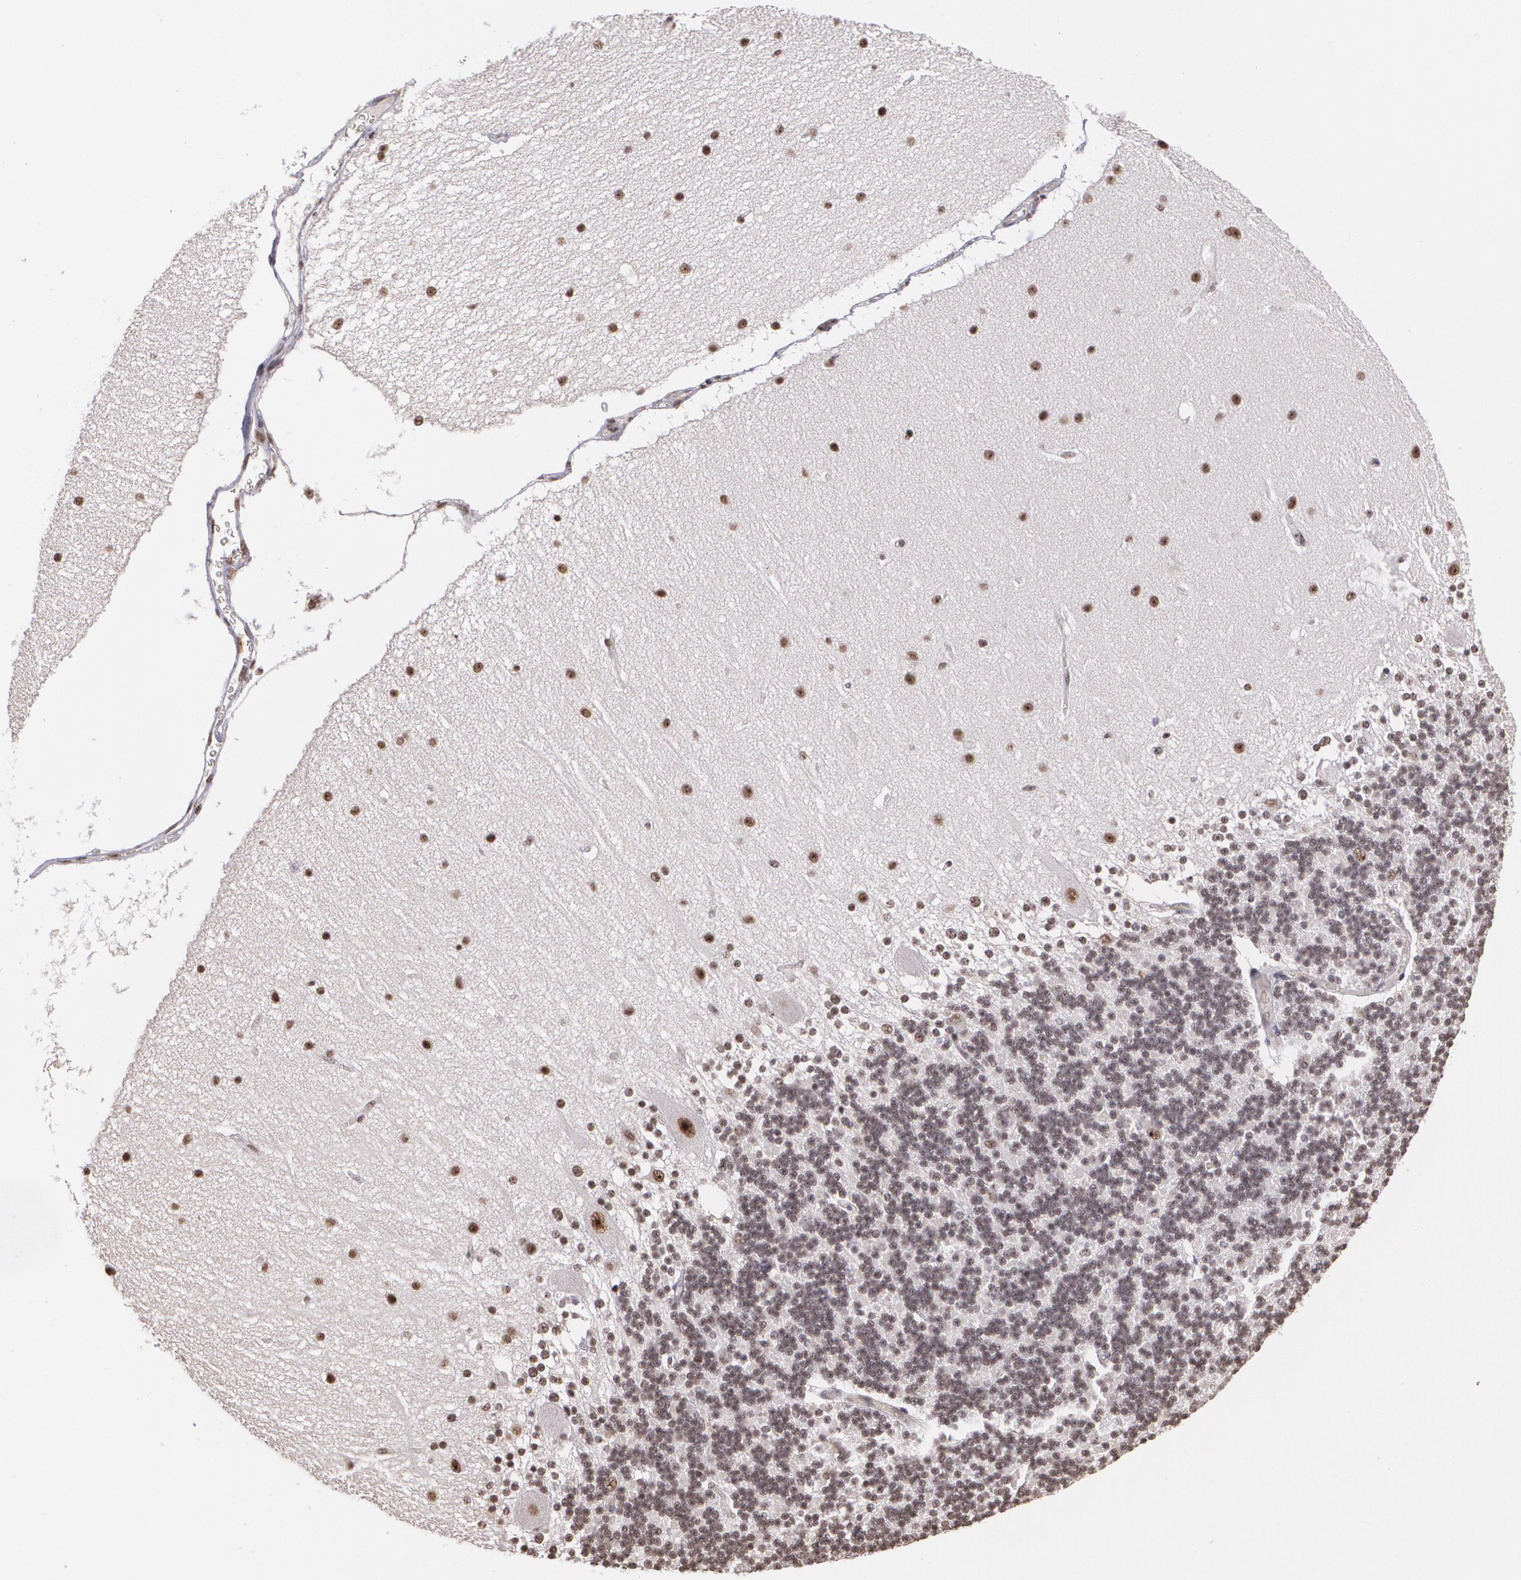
{"staining": {"intensity": "moderate", "quantity": ">75%", "location": "nuclear"}, "tissue": "cerebellum", "cell_type": "Cells in granular layer", "image_type": "normal", "snomed": [{"axis": "morphology", "description": "Normal tissue, NOS"}, {"axis": "topography", "description": "Cerebellum"}], "caption": "Immunohistochemical staining of unremarkable cerebellum reveals medium levels of moderate nuclear positivity in approximately >75% of cells in granular layer.", "gene": "C6orf15", "patient": {"sex": "female", "age": 54}}